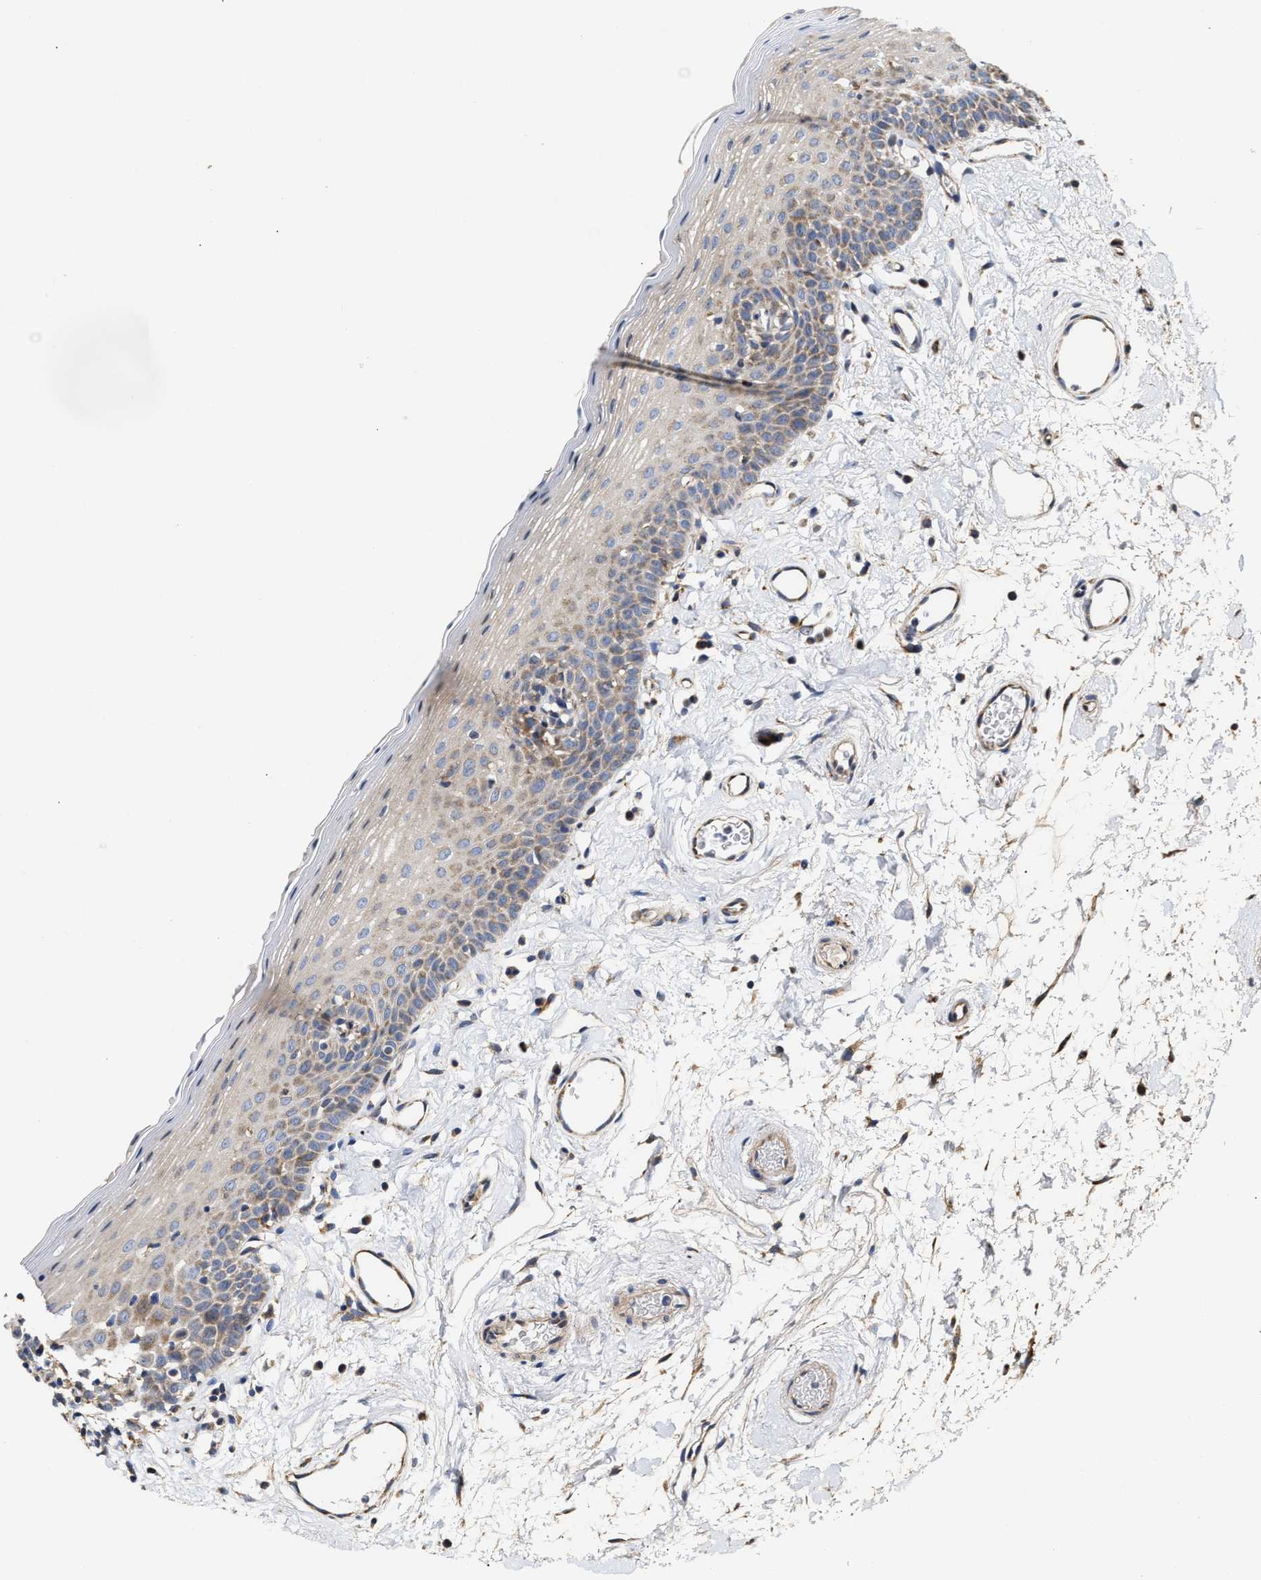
{"staining": {"intensity": "moderate", "quantity": "<25%", "location": "cytoplasmic/membranous"}, "tissue": "oral mucosa", "cell_type": "Squamous epithelial cells", "image_type": "normal", "snomed": [{"axis": "morphology", "description": "Normal tissue, NOS"}, {"axis": "topography", "description": "Oral tissue"}], "caption": "High-power microscopy captured an immunohistochemistry (IHC) image of normal oral mucosa, revealing moderate cytoplasmic/membranous expression in about <25% of squamous epithelial cells. The staining was performed using DAB (3,3'-diaminobenzidine), with brown indicating positive protein expression. Nuclei are stained blue with hematoxylin.", "gene": "MALSU1", "patient": {"sex": "male", "age": 66}}